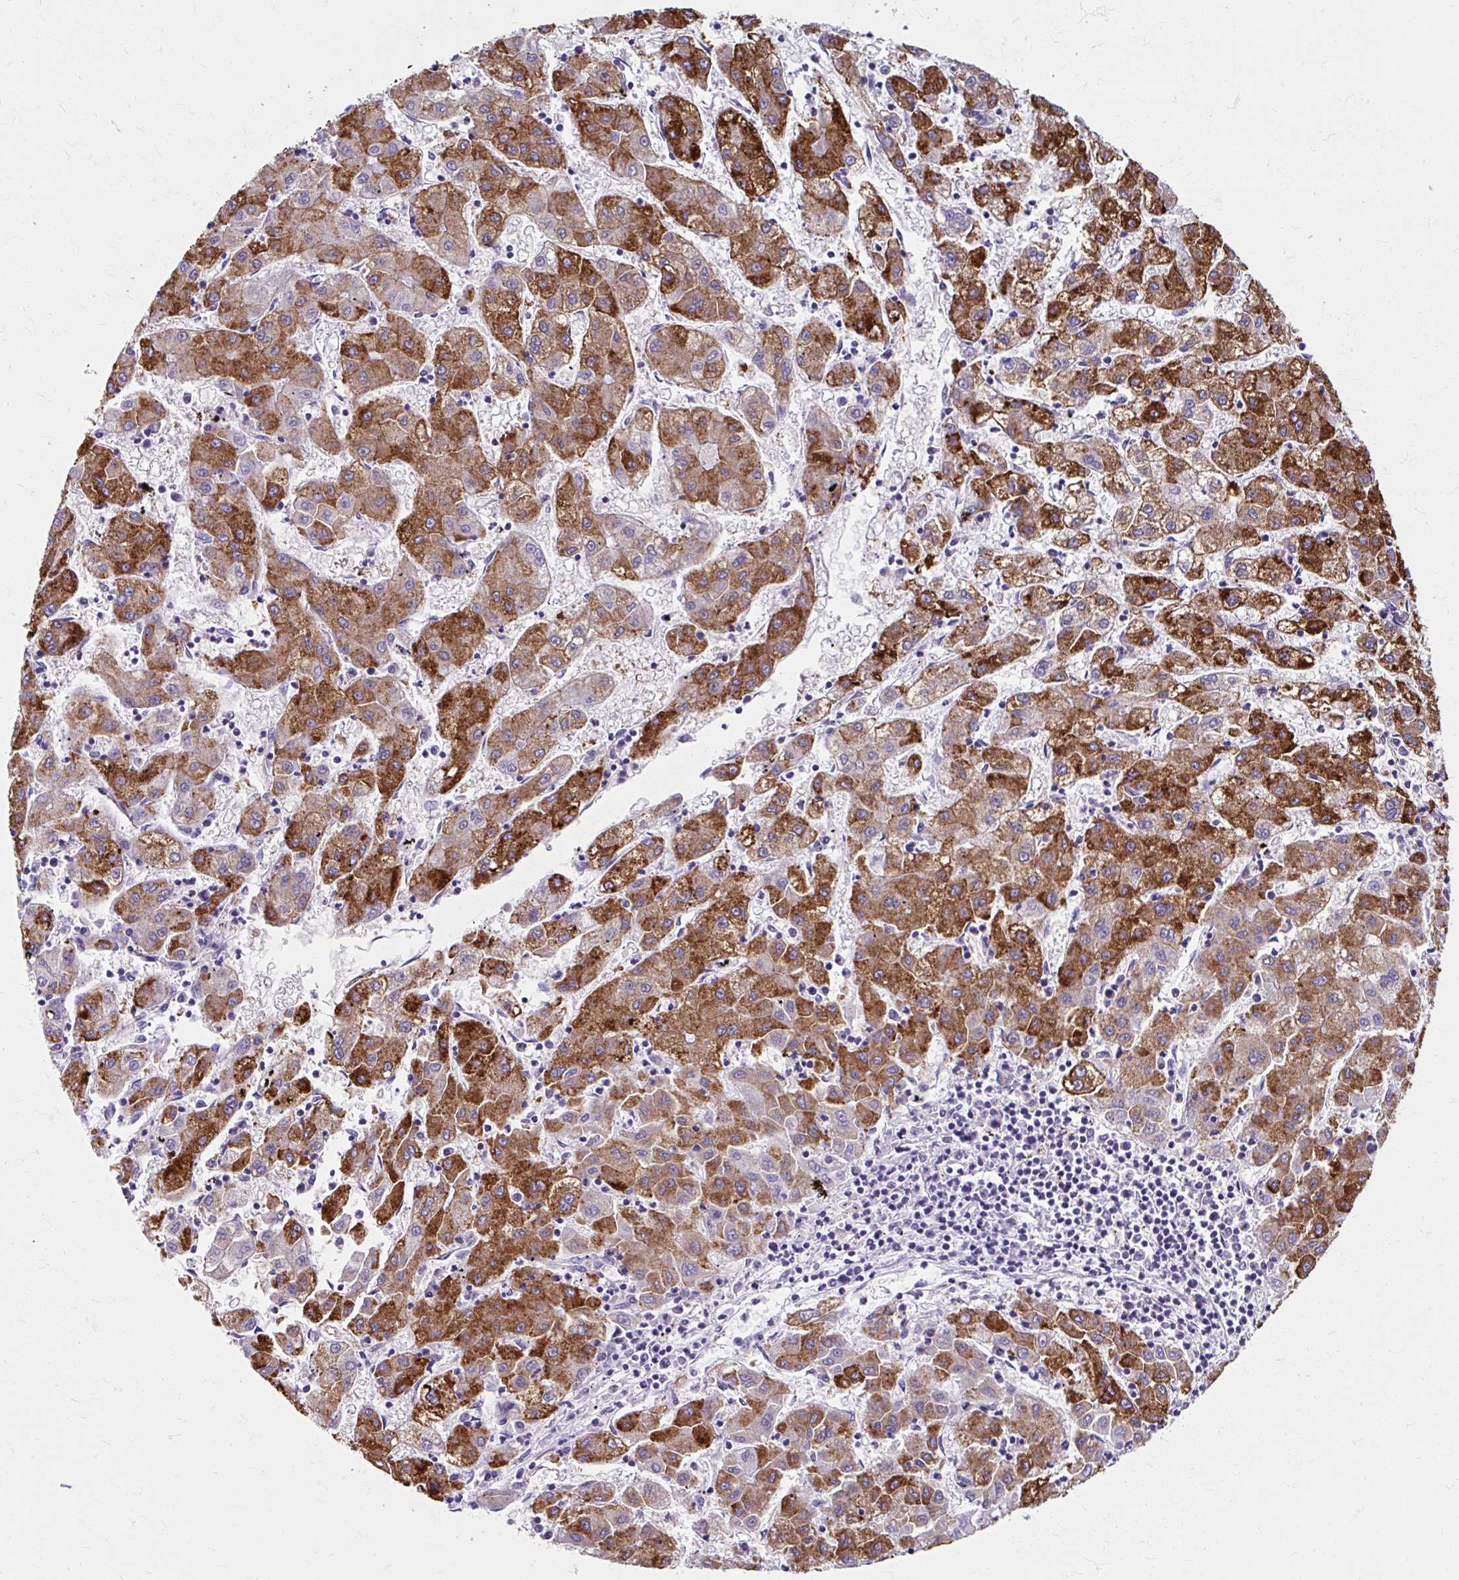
{"staining": {"intensity": "strong", "quantity": ">75%", "location": "cytoplasmic/membranous"}, "tissue": "liver cancer", "cell_type": "Tumor cells", "image_type": "cancer", "snomed": [{"axis": "morphology", "description": "Carcinoma, Hepatocellular, NOS"}, {"axis": "topography", "description": "Liver"}], "caption": "Immunohistochemical staining of human liver hepatocellular carcinoma reveals high levels of strong cytoplasmic/membranous protein expression in about >75% of tumor cells.", "gene": "ZNF555", "patient": {"sex": "male", "age": 72}}